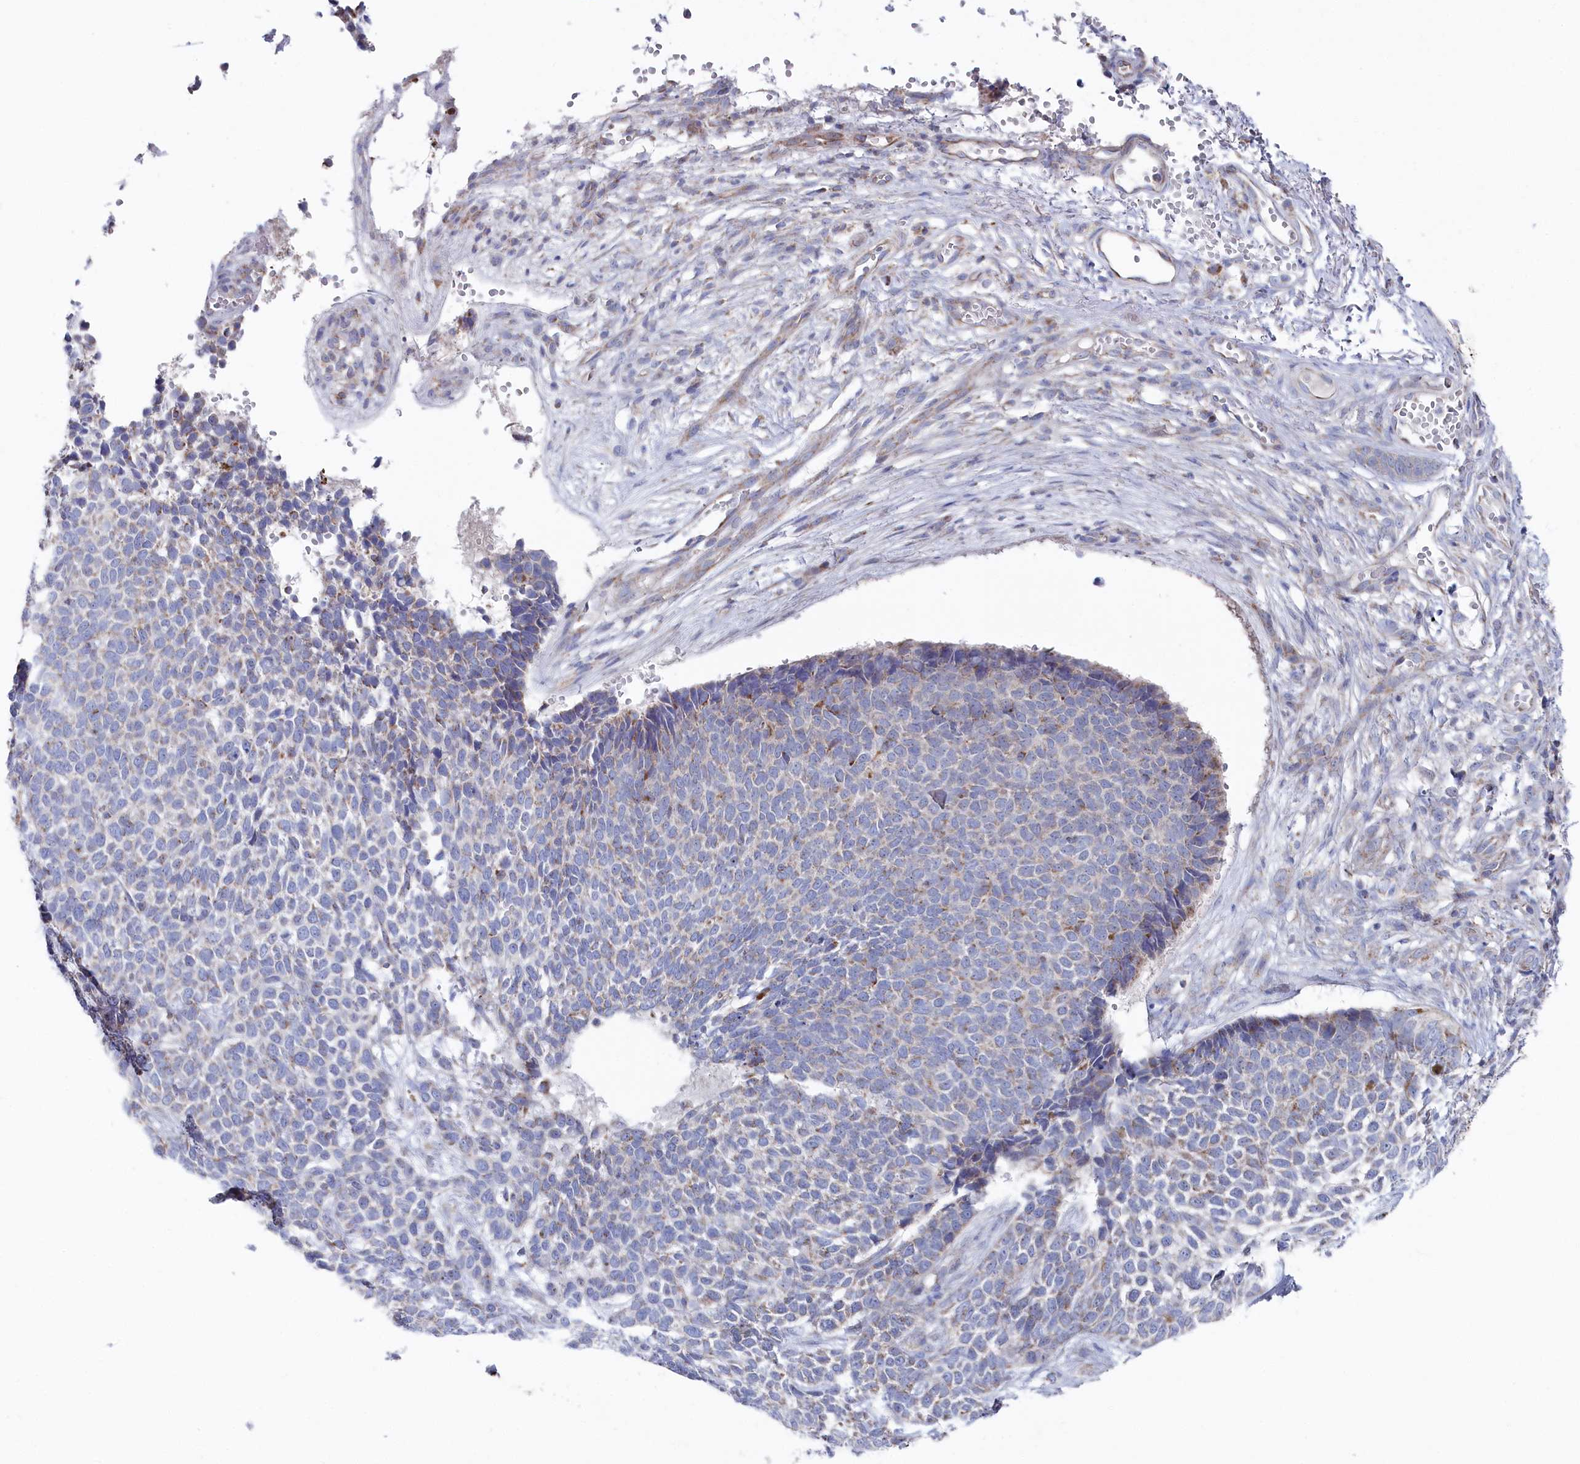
{"staining": {"intensity": "weak", "quantity": "<25%", "location": "cytoplasmic/membranous"}, "tissue": "skin cancer", "cell_type": "Tumor cells", "image_type": "cancer", "snomed": [{"axis": "morphology", "description": "Basal cell carcinoma"}, {"axis": "topography", "description": "Skin"}], "caption": "Human skin cancer (basal cell carcinoma) stained for a protein using immunohistochemistry (IHC) shows no expression in tumor cells.", "gene": "GLS2", "patient": {"sex": "female", "age": 84}}